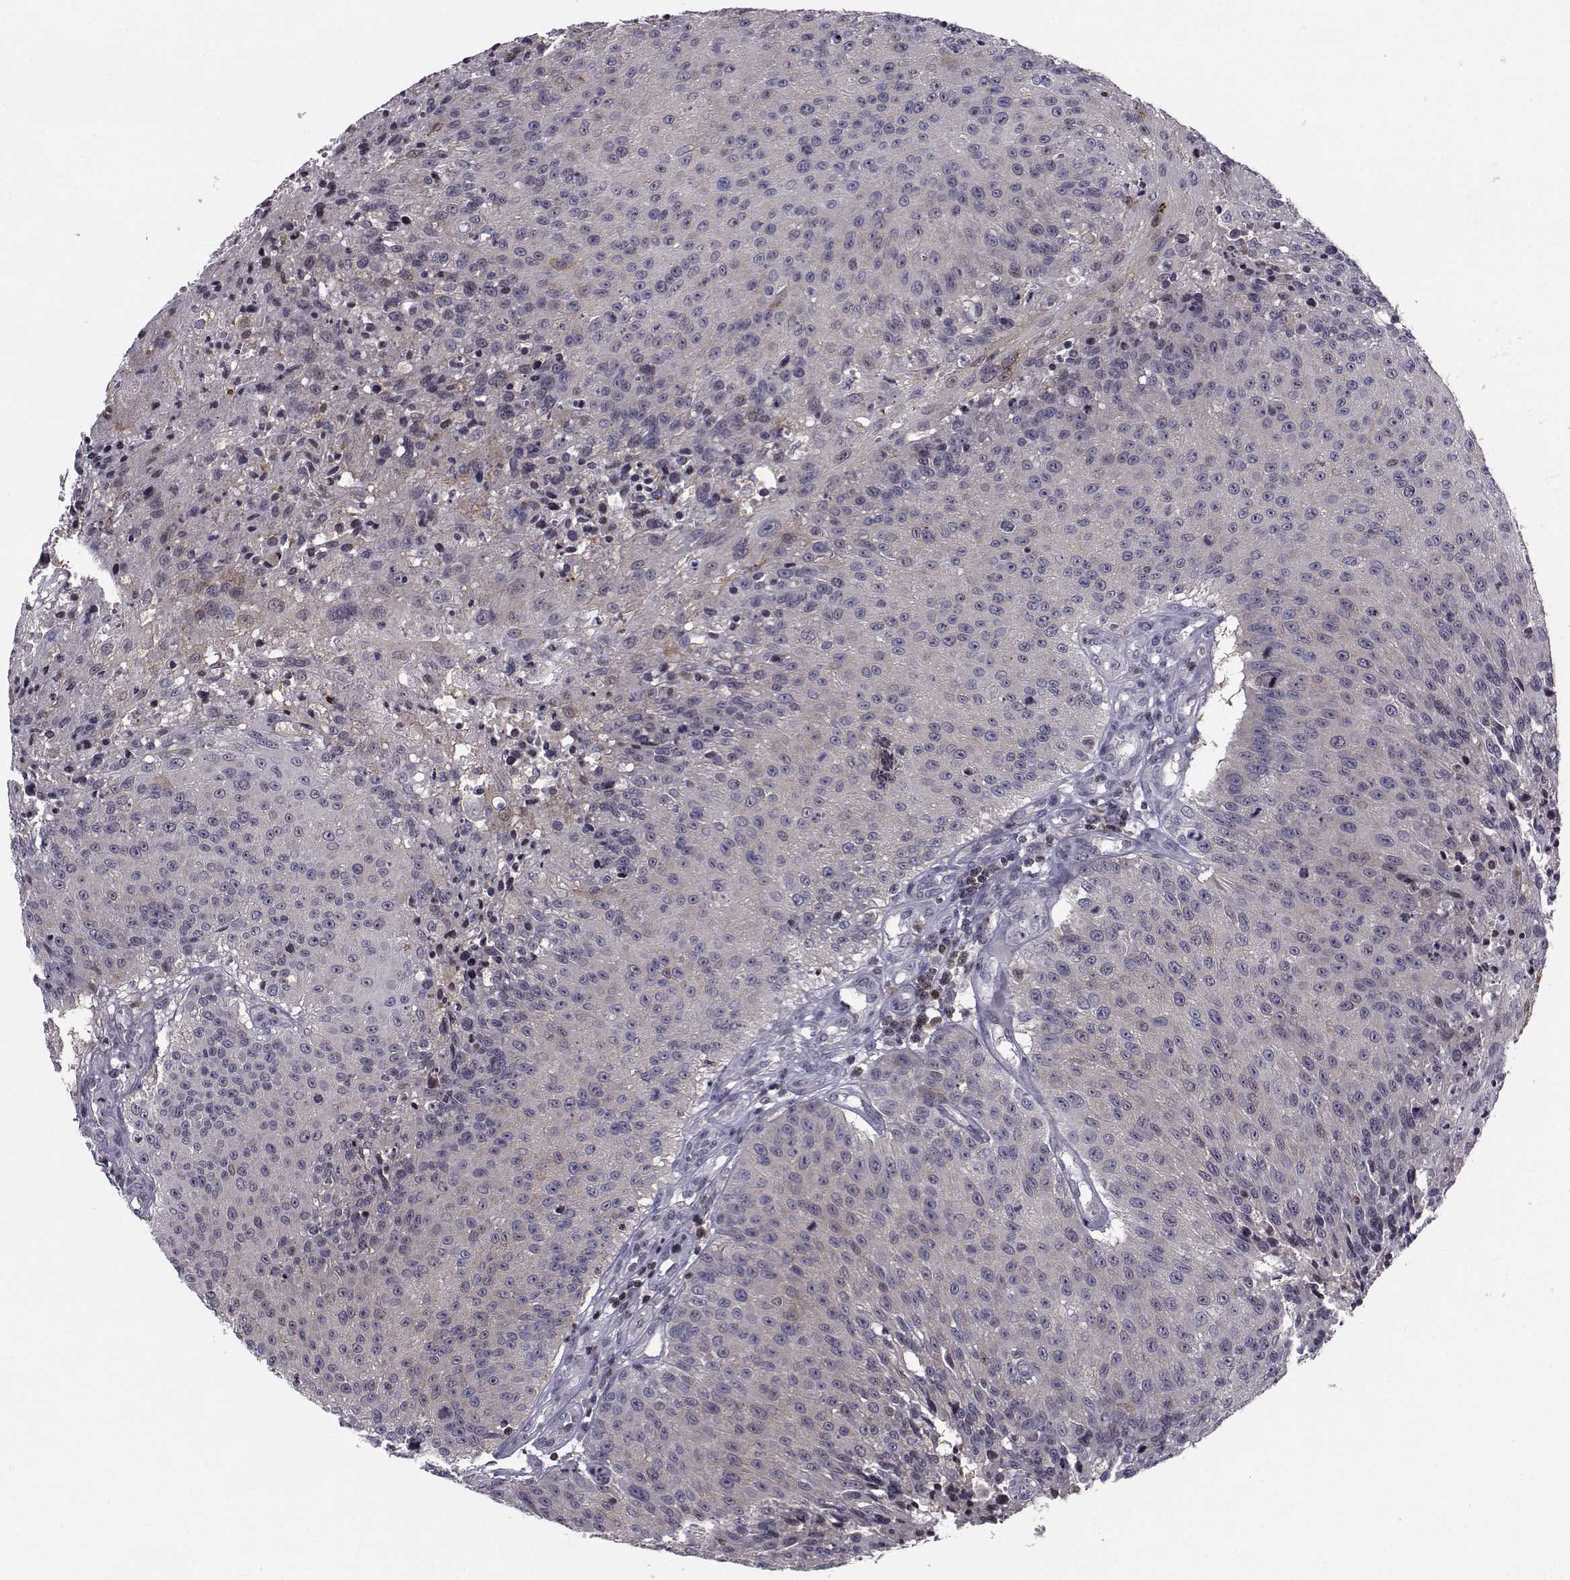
{"staining": {"intensity": "negative", "quantity": "none", "location": "none"}, "tissue": "urothelial cancer", "cell_type": "Tumor cells", "image_type": "cancer", "snomed": [{"axis": "morphology", "description": "Urothelial carcinoma, NOS"}, {"axis": "topography", "description": "Urinary bladder"}], "caption": "Immunohistochemistry (IHC) photomicrograph of neoplastic tissue: human transitional cell carcinoma stained with DAB (3,3'-diaminobenzidine) displays no significant protein staining in tumor cells.", "gene": "PCP4L1", "patient": {"sex": "male", "age": 55}}